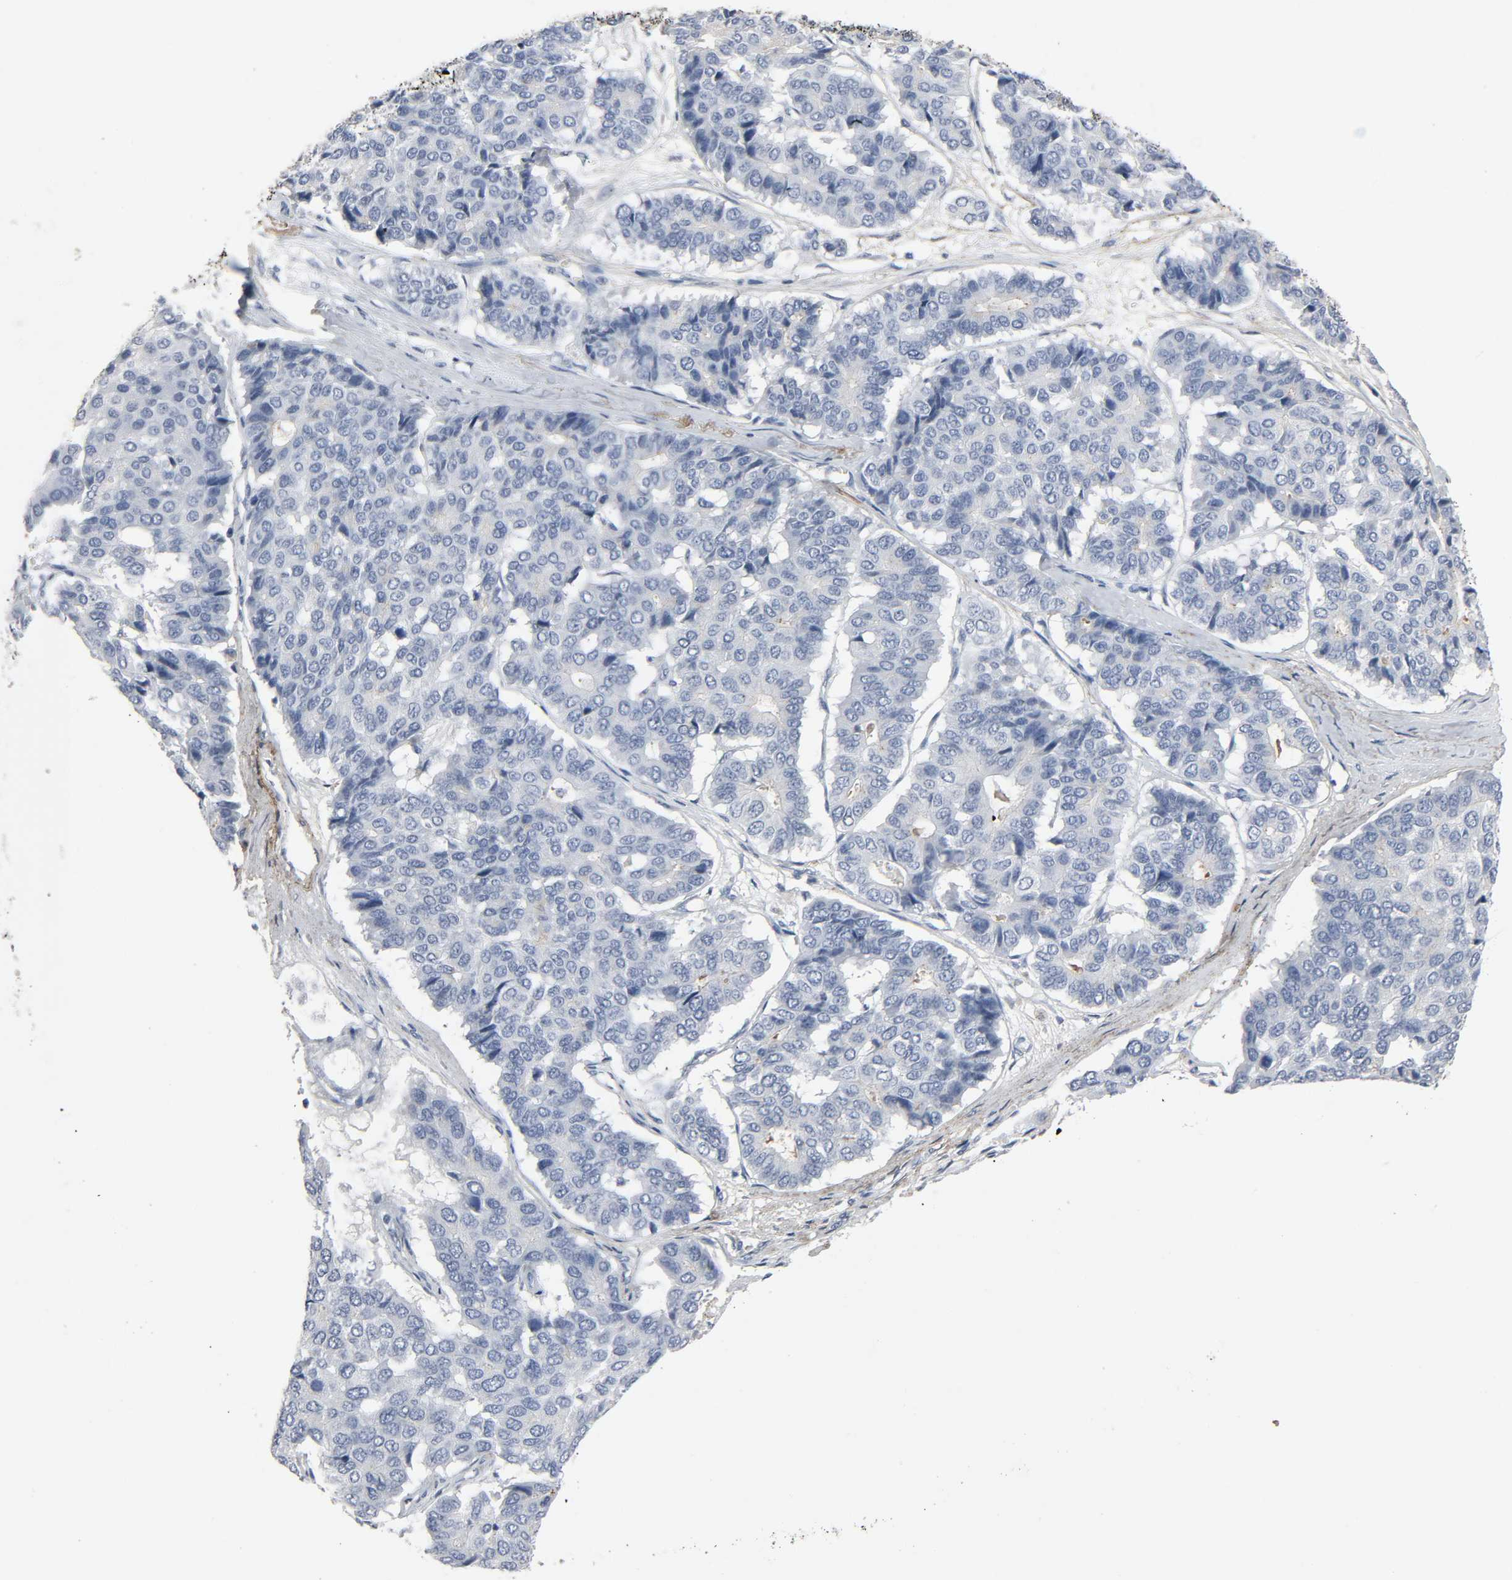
{"staining": {"intensity": "negative", "quantity": "none", "location": "none"}, "tissue": "pancreatic cancer", "cell_type": "Tumor cells", "image_type": "cancer", "snomed": [{"axis": "morphology", "description": "Adenocarcinoma, NOS"}, {"axis": "topography", "description": "Pancreas"}], "caption": "Tumor cells show no significant protein staining in pancreatic cancer (adenocarcinoma).", "gene": "FBLN5", "patient": {"sex": "male", "age": 50}}